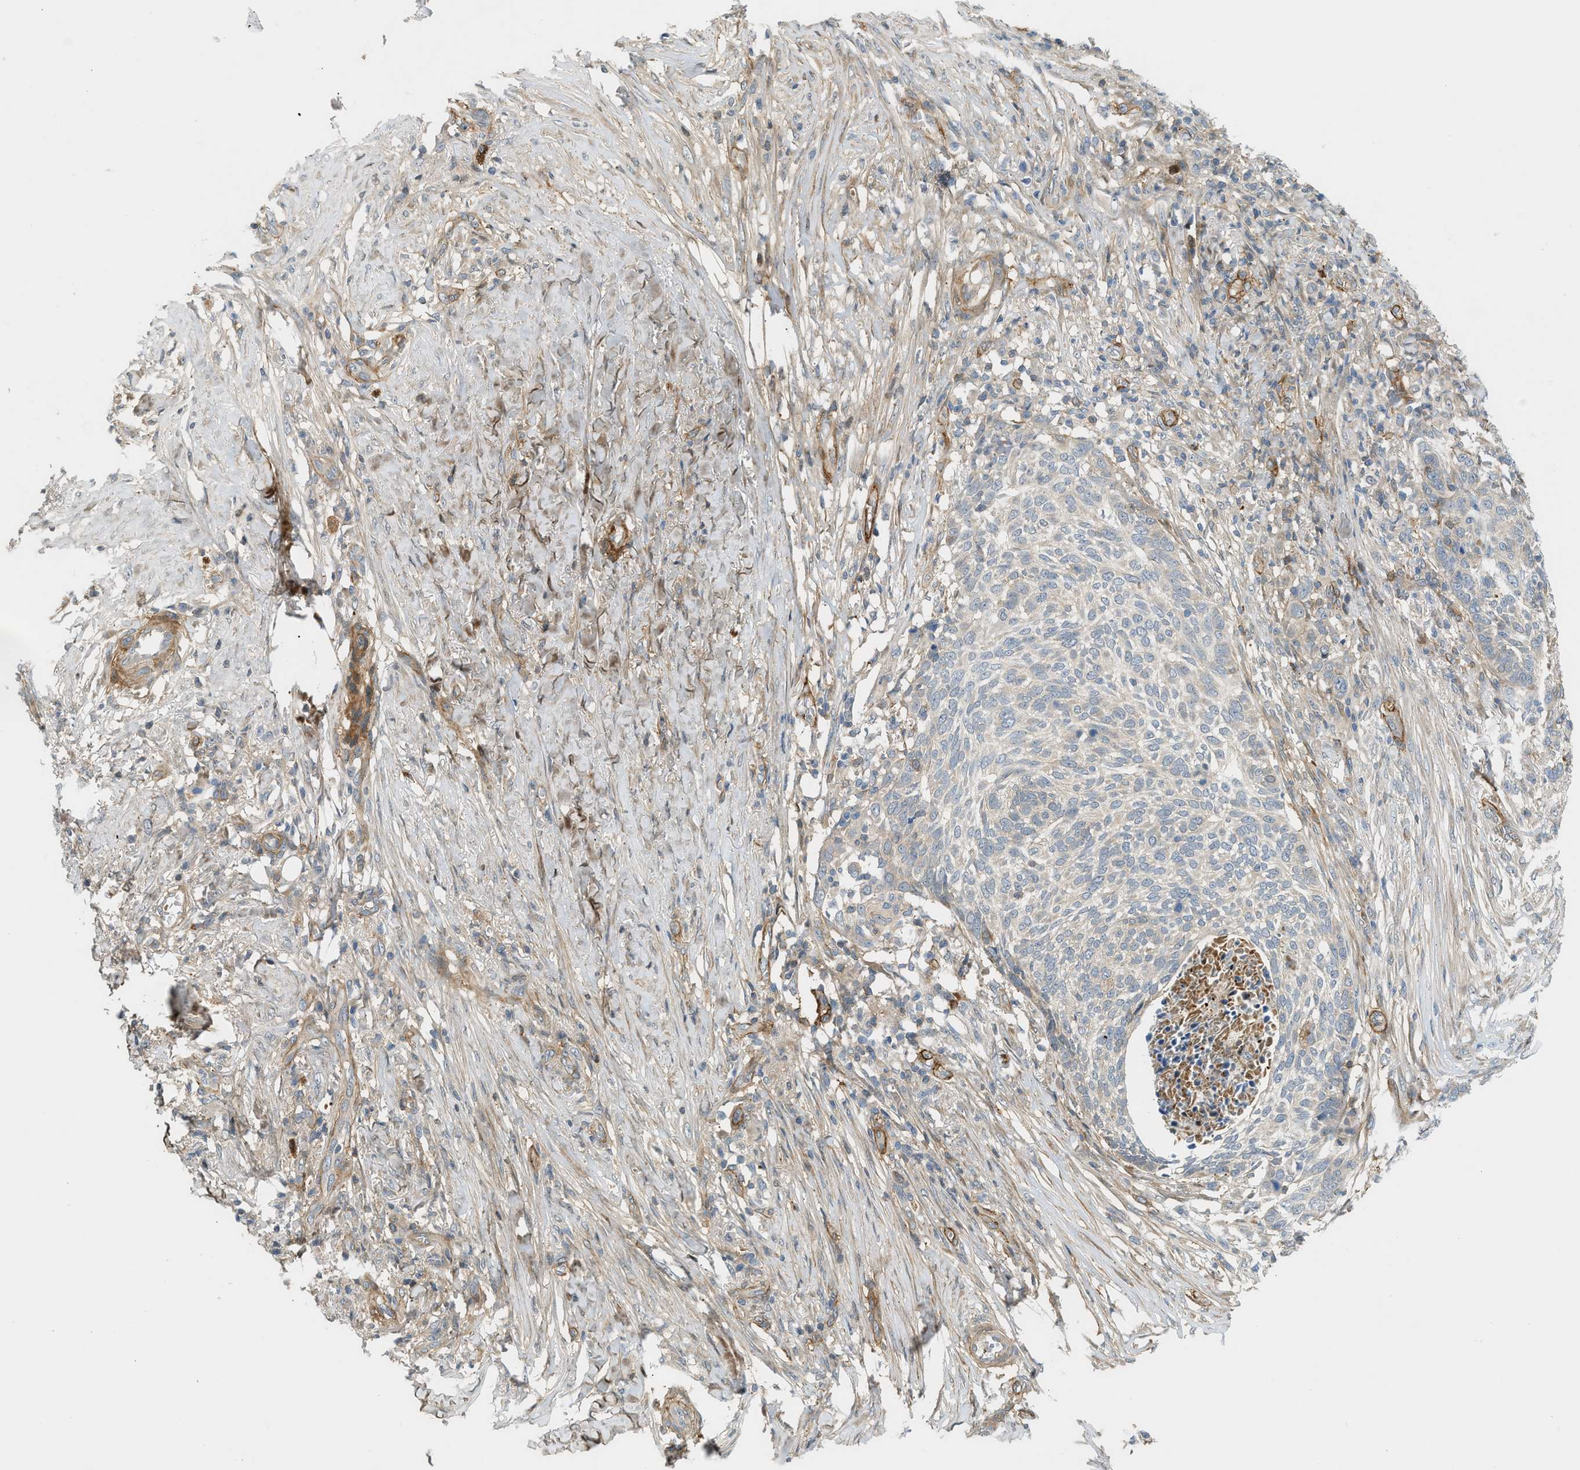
{"staining": {"intensity": "moderate", "quantity": "<25%", "location": "cytoplasmic/membranous"}, "tissue": "skin cancer", "cell_type": "Tumor cells", "image_type": "cancer", "snomed": [{"axis": "morphology", "description": "Basal cell carcinoma"}, {"axis": "topography", "description": "Skin"}], "caption": "DAB (3,3'-diaminobenzidine) immunohistochemical staining of skin cancer (basal cell carcinoma) exhibits moderate cytoplasmic/membranous protein expression in approximately <25% of tumor cells.", "gene": "EDNRA", "patient": {"sex": "male", "age": 85}}